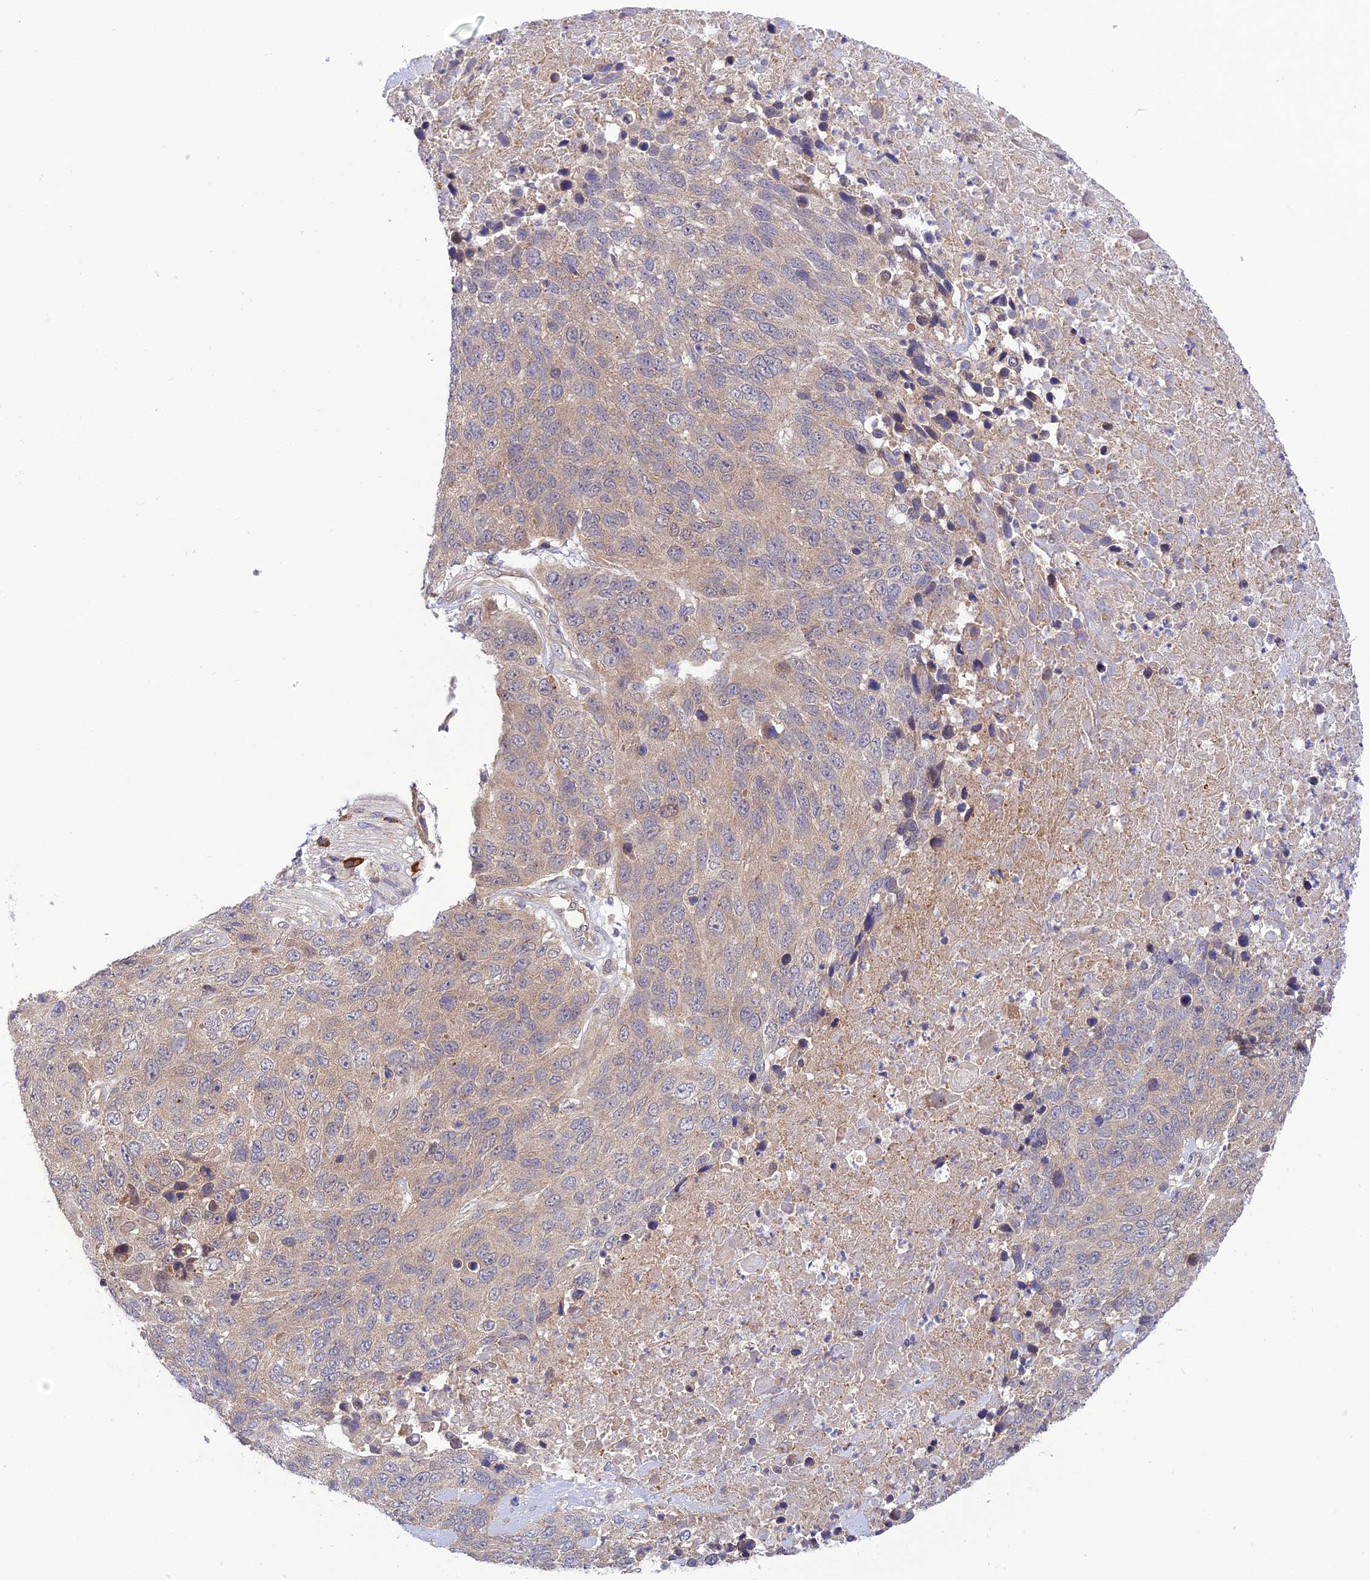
{"staining": {"intensity": "weak", "quantity": "<25%", "location": "cytoplasmic/membranous"}, "tissue": "lung cancer", "cell_type": "Tumor cells", "image_type": "cancer", "snomed": [{"axis": "morphology", "description": "Normal tissue, NOS"}, {"axis": "morphology", "description": "Squamous cell carcinoma, NOS"}, {"axis": "topography", "description": "Lymph node"}, {"axis": "topography", "description": "Lung"}], "caption": "The micrograph shows no significant staining in tumor cells of squamous cell carcinoma (lung). Nuclei are stained in blue.", "gene": "UROS", "patient": {"sex": "male", "age": 66}}